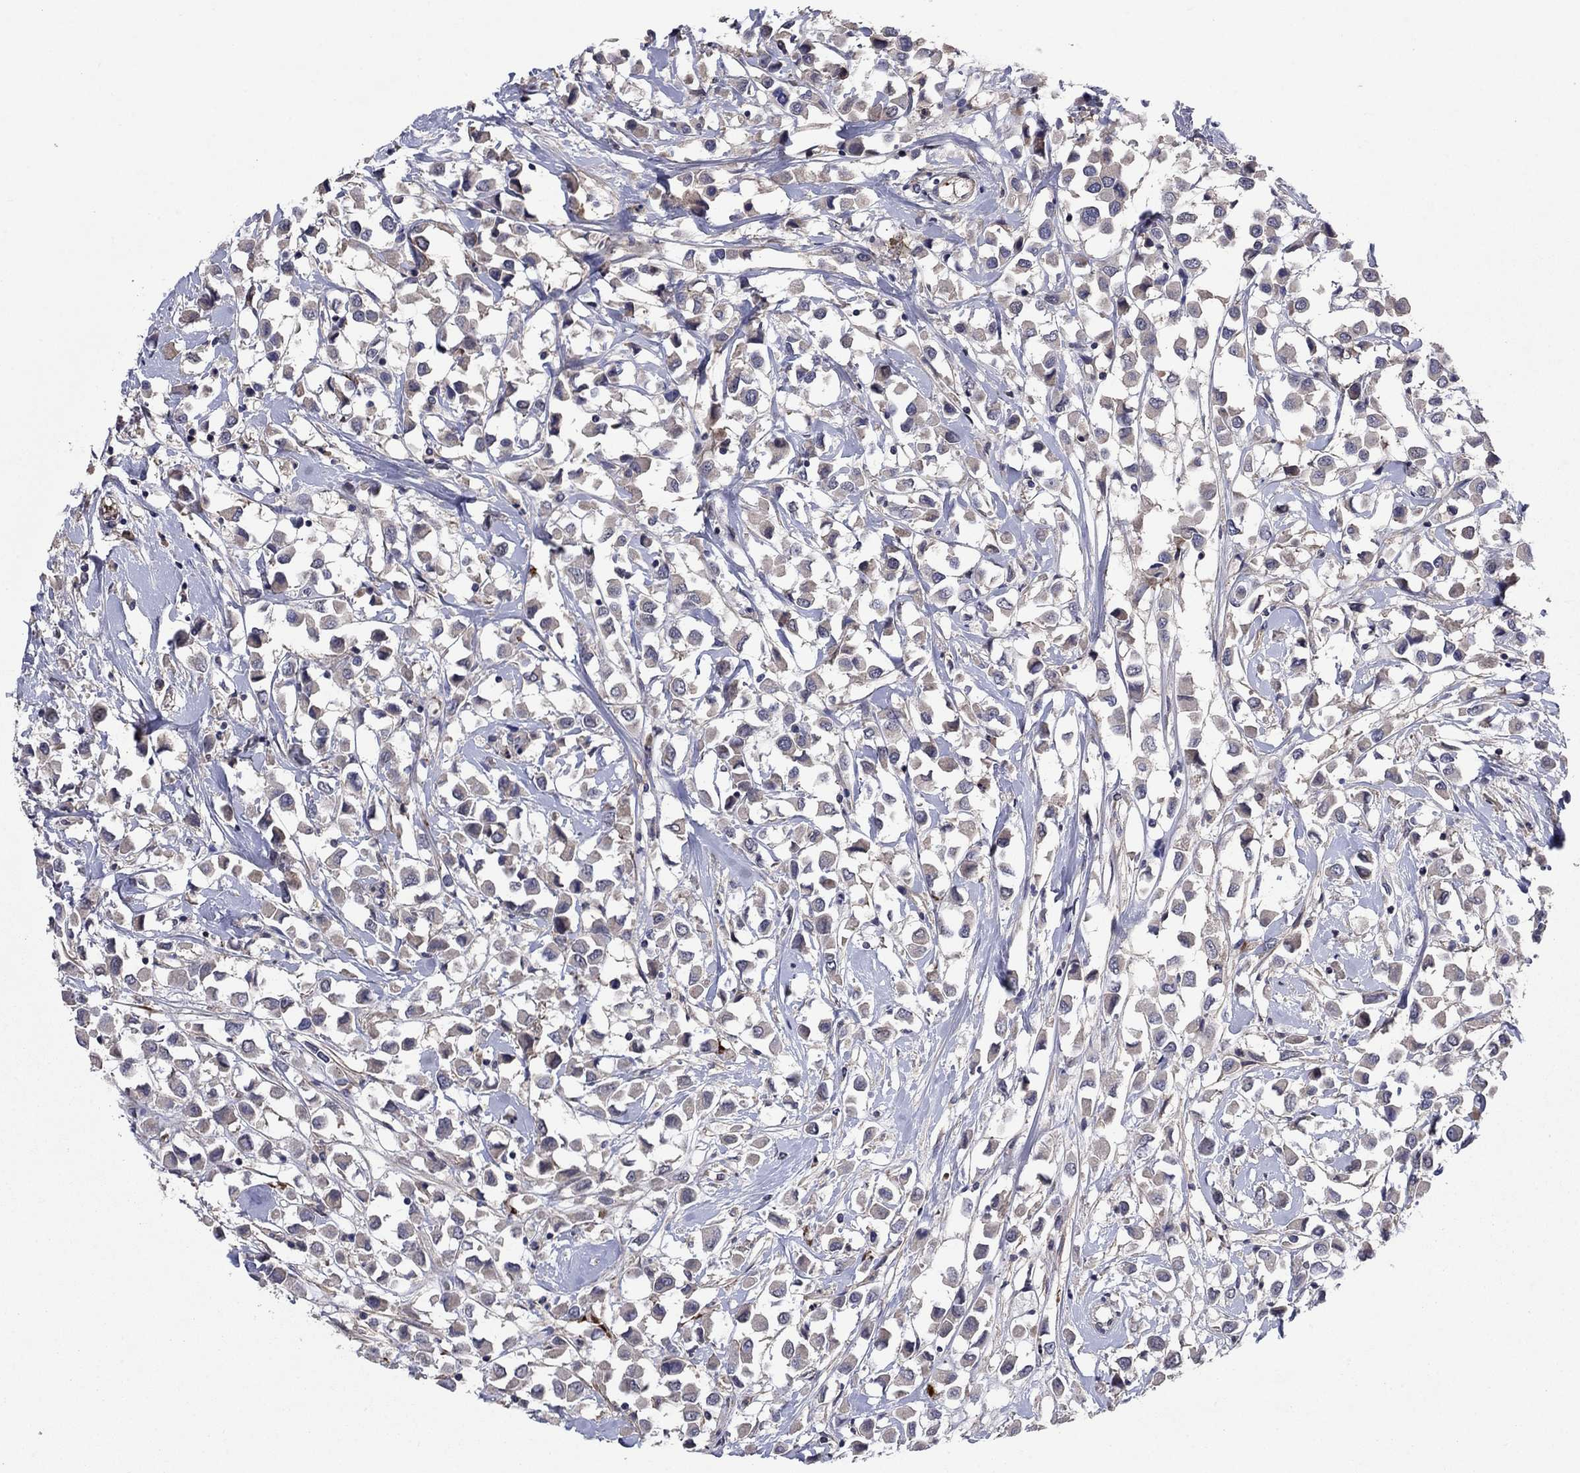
{"staining": {"intensity": "negative", "quantity": "none", "location": "none"}, "tissue": "breast cancer", "cell_type": "Tumor cells", "image_type": "cancer", "snomed": [{"axis": "morphology", "description": "Duct carcinoma"}, {"axis": "topography", "description": "Breast"}], "caption": "Photomicrograph shows no significant protein positivity in tumor cells of breast cancer. (DAB immunohistochemistry visualized using brightfield microscopy, high magnification).", "gene": "MSRB1", "patient": {"sex": "female", "age": 61}}